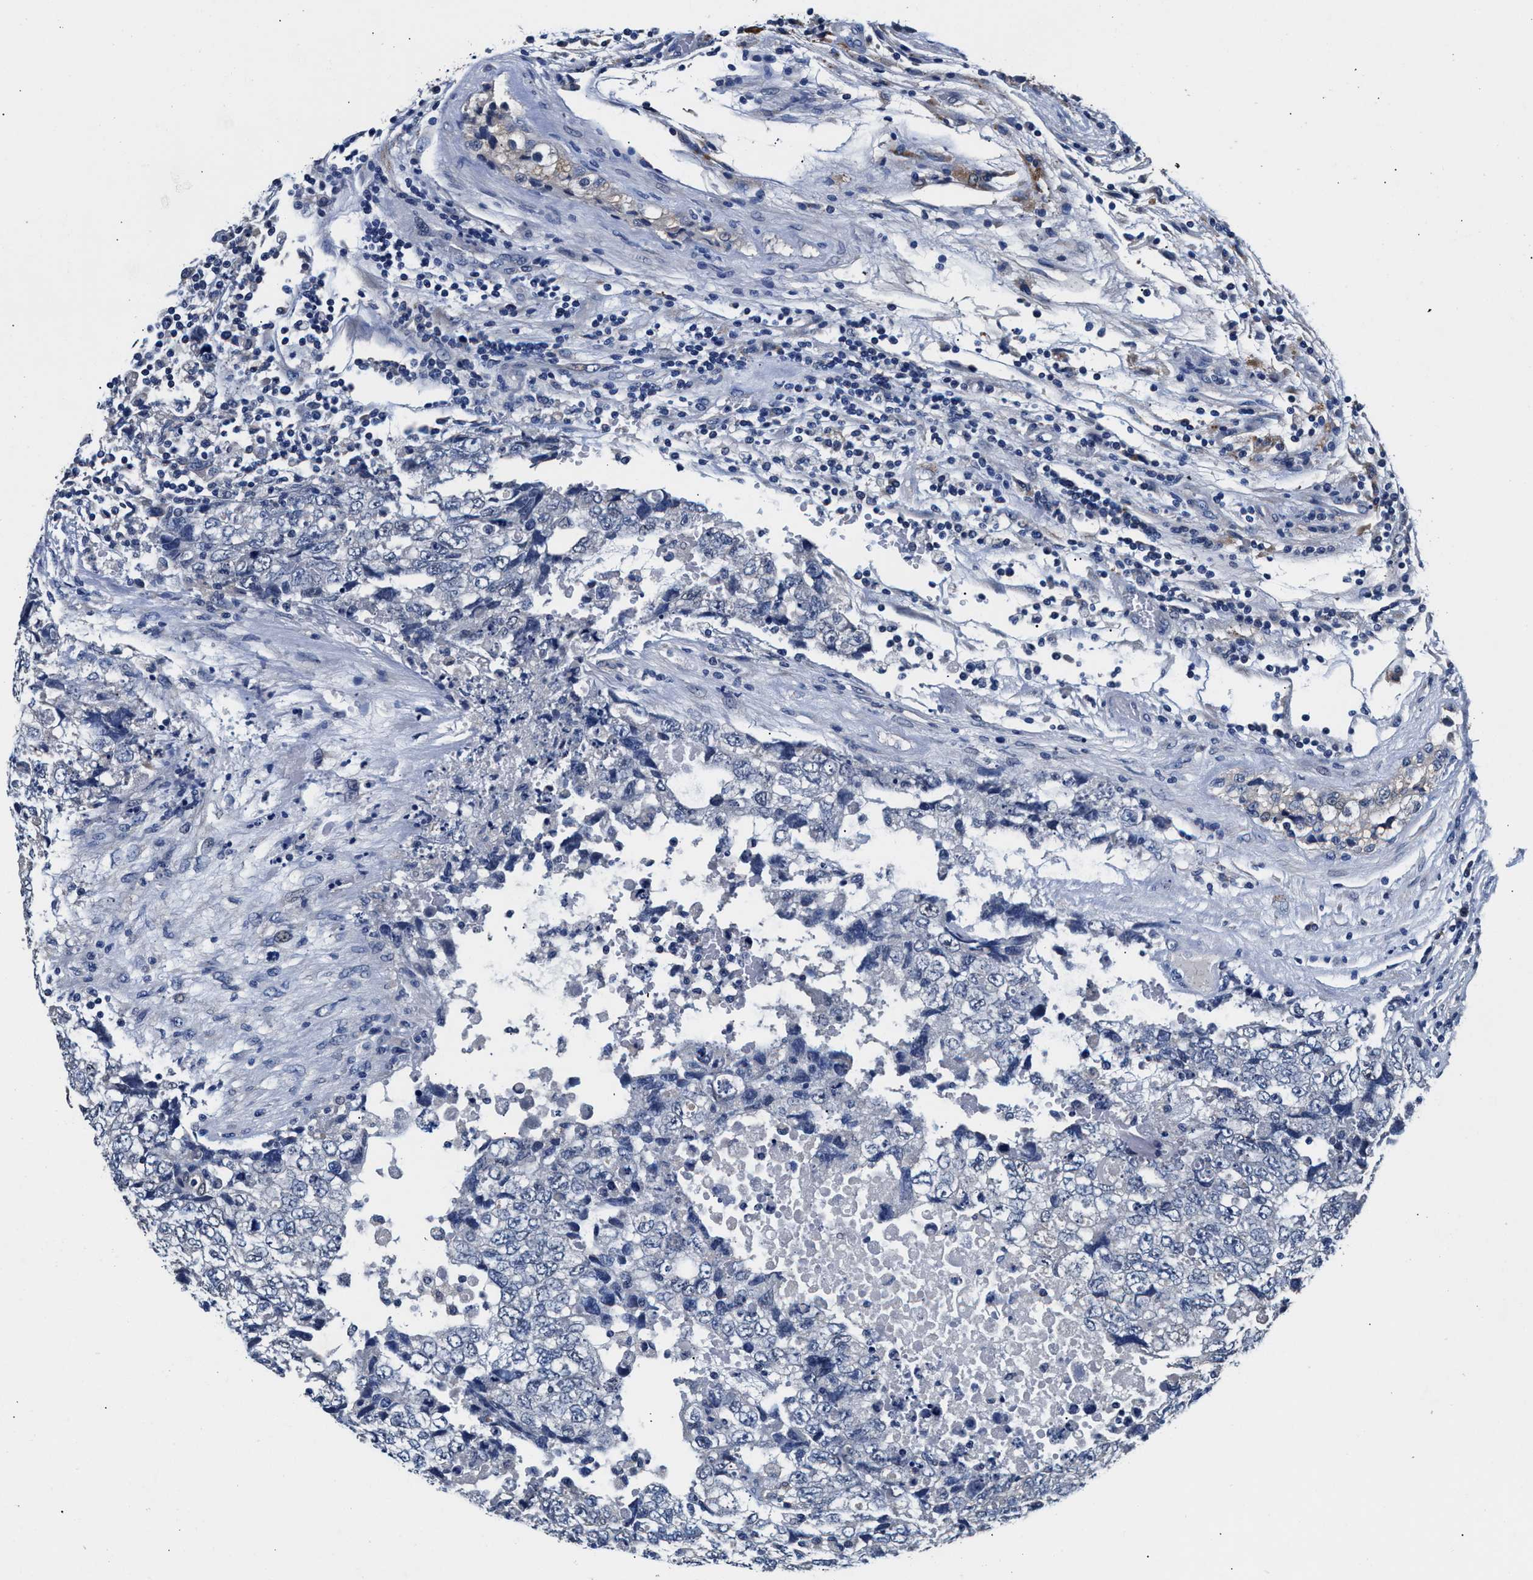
{"staining": {"intensity": "negative", "quantity": "none", "location": "none"}, "tissue": "testis cancer", "cell_type": "Tumor cells", "image_type": "cancer", "snomed": [{"axis": "morphology", "description": "Carcinoma, Embryonal, NOS"}, {"axis": "topography", "description": "Testis"}], "caption": "This micrograph is of testis embryonal carcinoma stained with immunohistochemistry to label a protein in brown with the nuclei are counter-stained blue. There is no expression in tumor cells.", "gene": "GSTM1", "patient": {"sex": "male", "age": 36}}